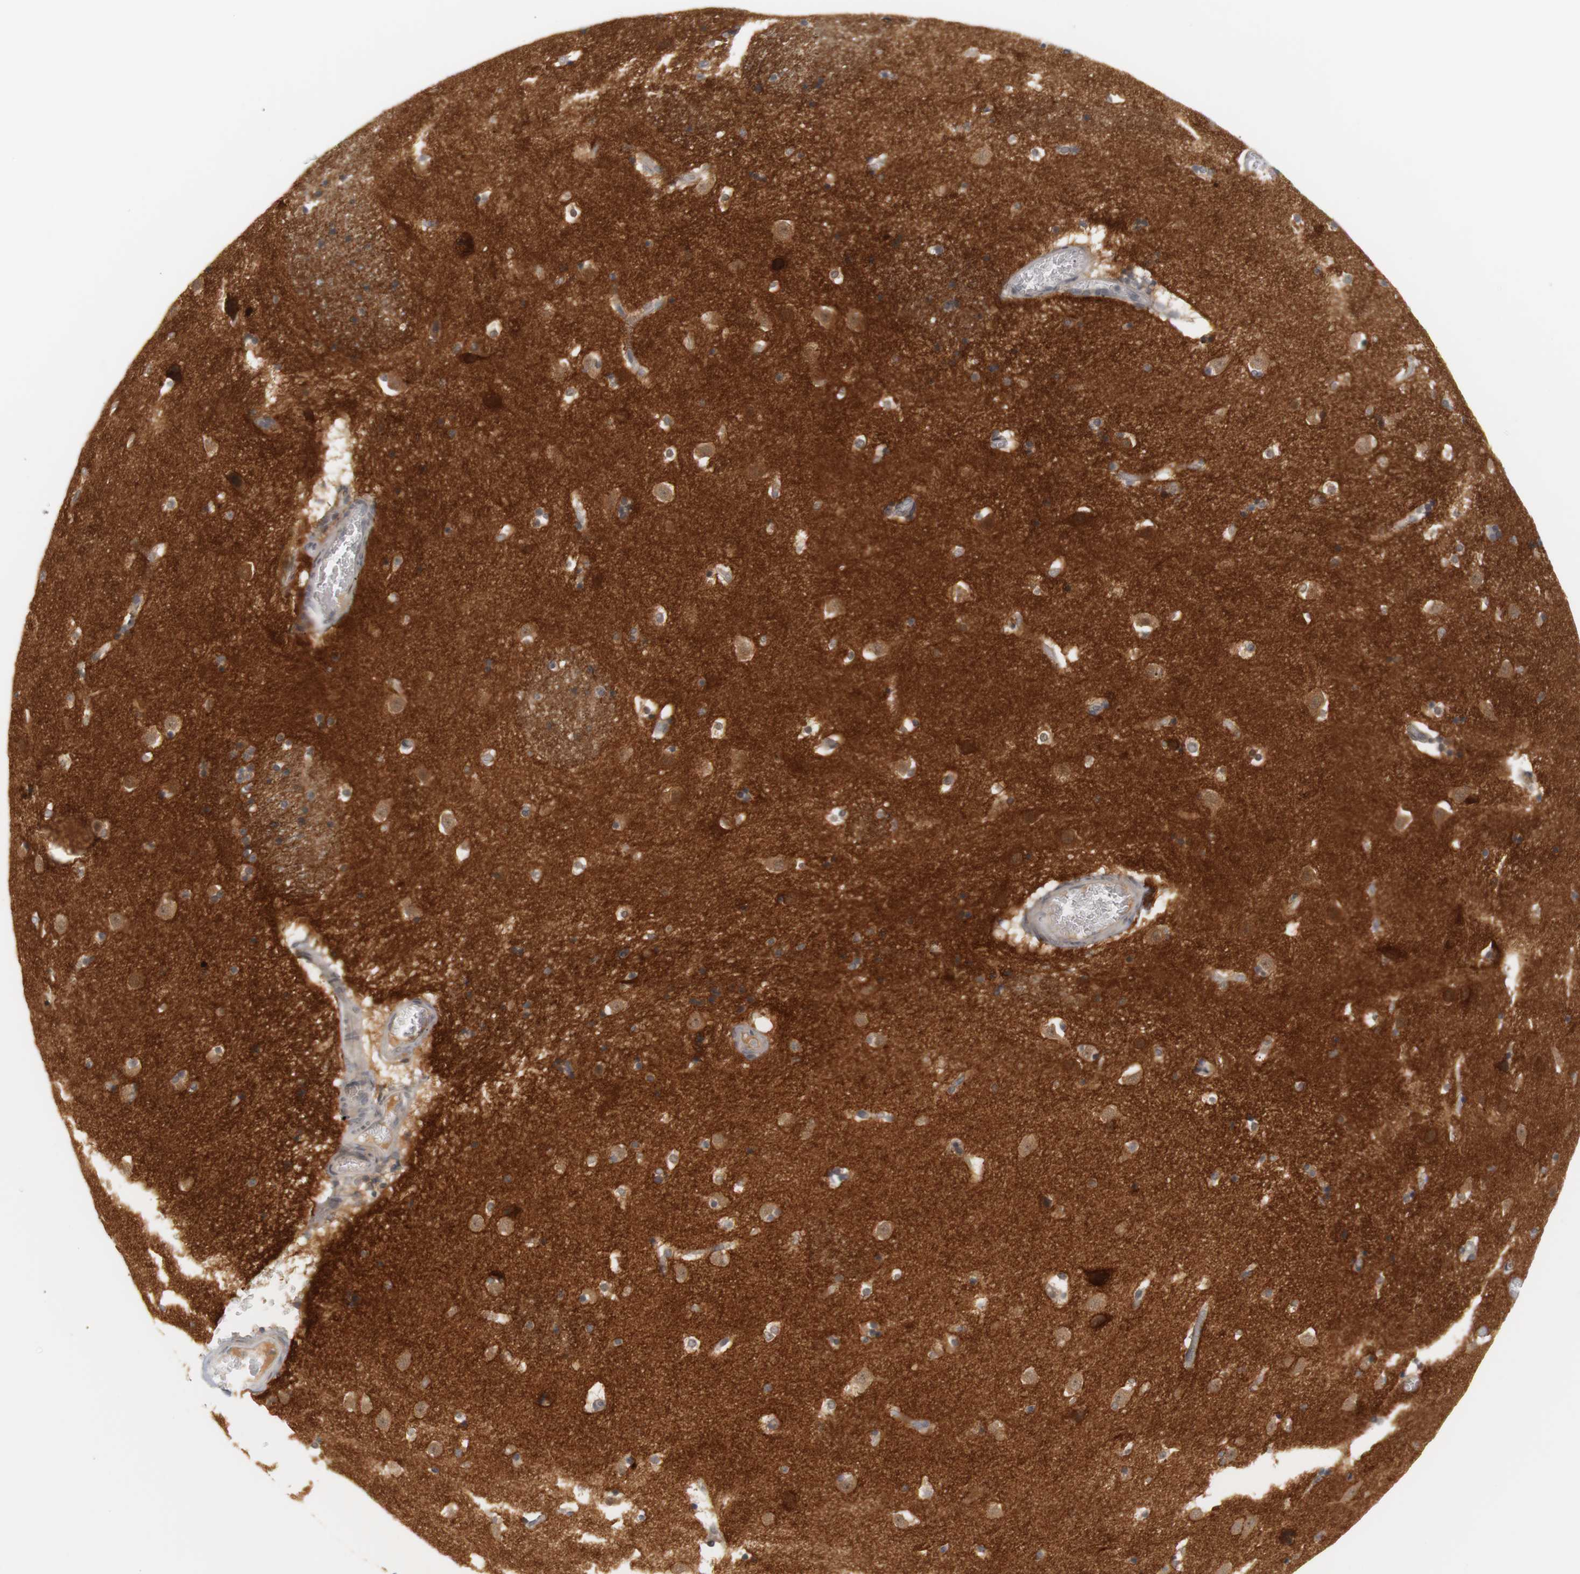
{"staining": {"intensity": "moderate", "quantity": "25%-75%", "location": "cytoplasmic/membranous"}, "tissue": "caudate", "cell_type": "Glial cells", "image_type": "normal", "snomed": [{"axis": "morphology", "description": "Normal tissue, NOS"}, {"axis": "topography", "description": "Lateral ventricle wall"}], "caption": "A micrograph of human caudate stained for a protein exhibits moderate cytoplasmic/membranous brown staining in glial cells. The protein is shown in brown color, while the nuclei are stained blue.", "gene": "RTN3", "patient": {"sex": "male", "age": 45}}